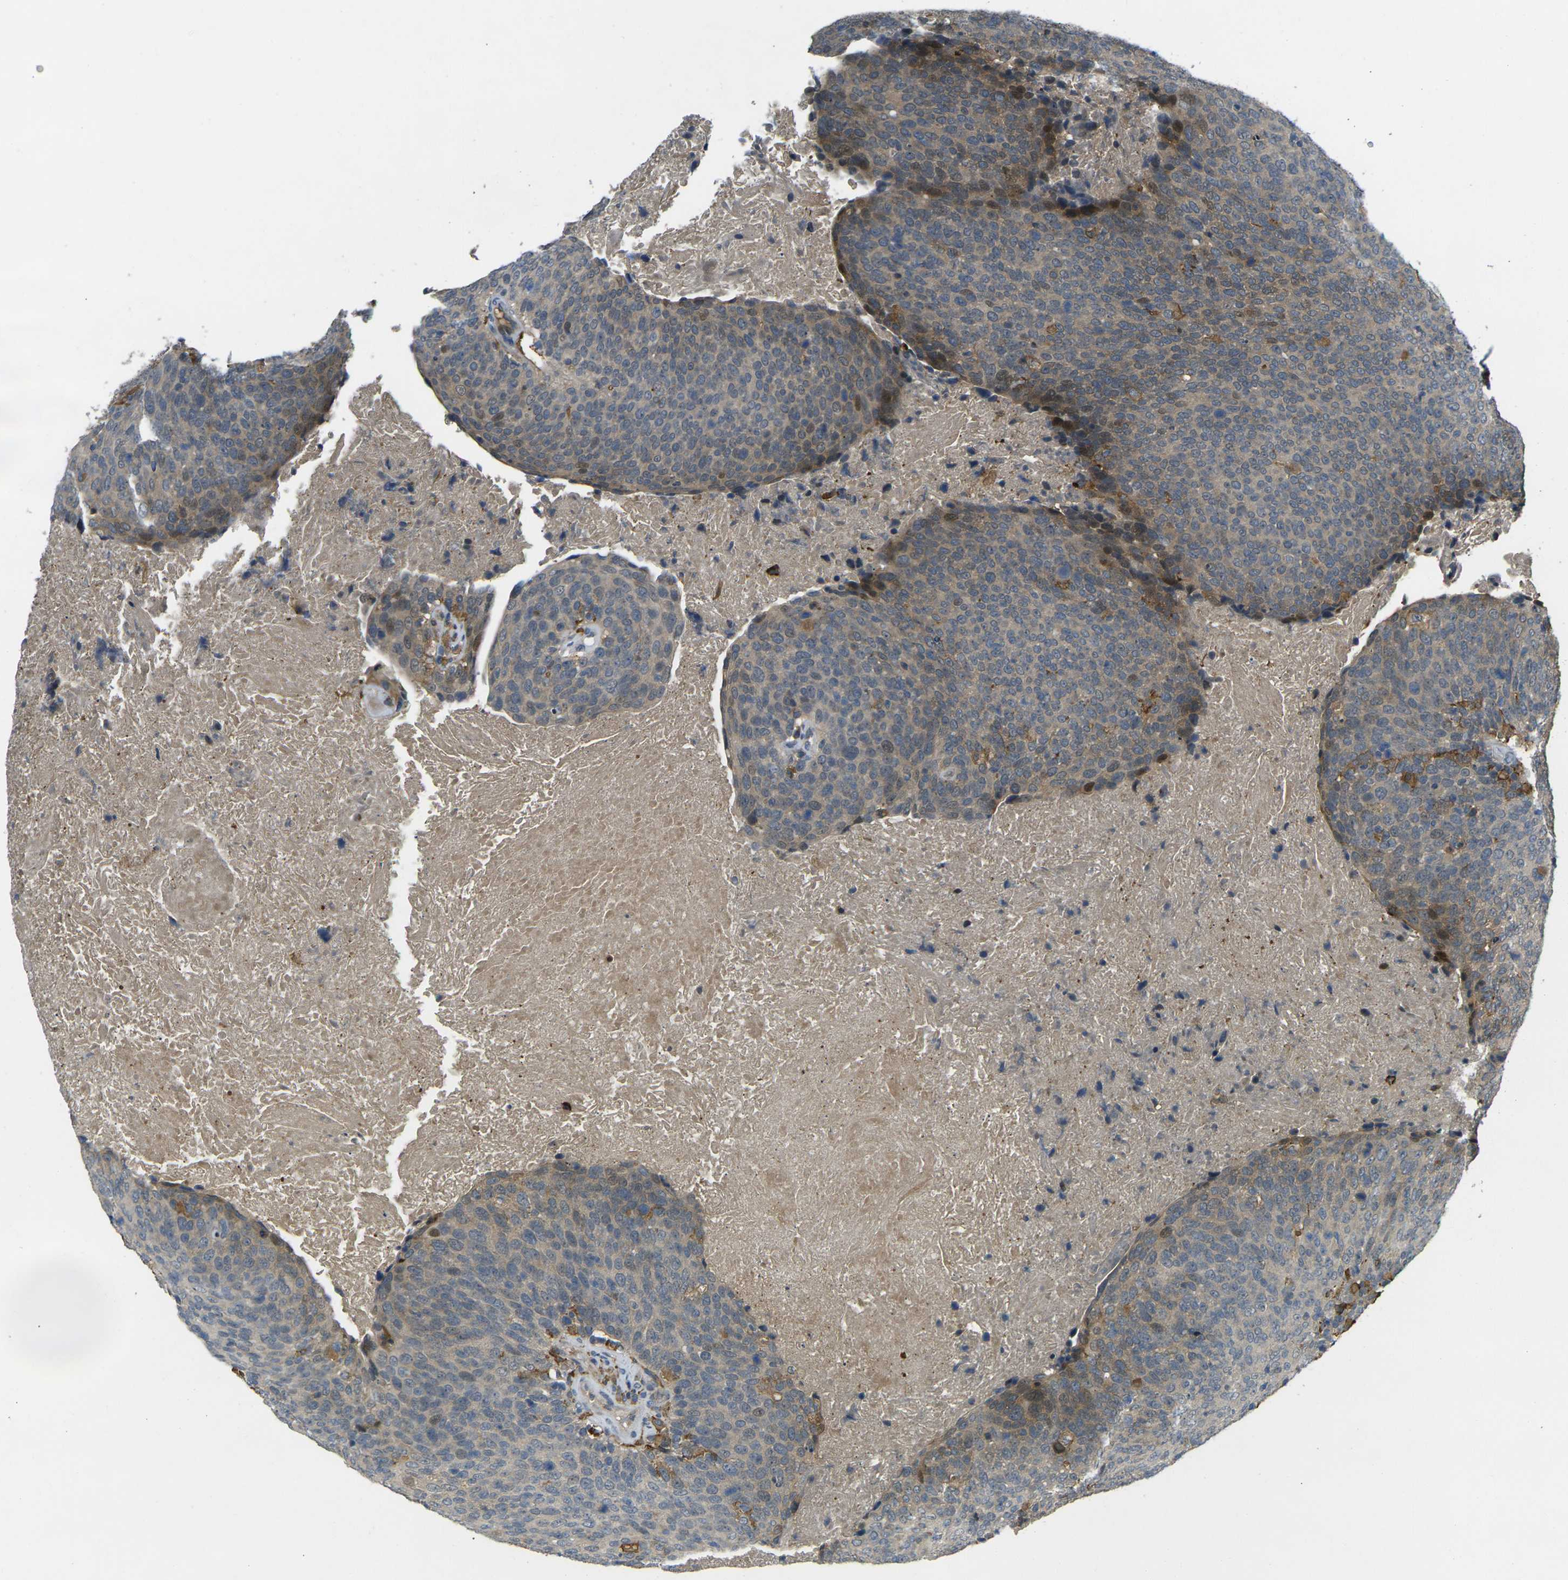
{"staining": {"intensity": "moderate", "quantity": "25%-75%", "location": "cytoplasmic/membranous"}, "tissue": "head and neck cancer", "cell_type": "Tumor cells", "image_type": "cancer", "snomed": [{"axis": "morphology", "description": "Squamous cell carcinoma, NOS"}, {"axis": "morphology", "description": "Squamous cell carcinoma, metastatic, NOS"}, {"axis": "topography", "description": "Lymph node"}, {"axis": "topography", "description": "Head-Neck"}], "caption": "High-magnification brightfield microscopy of head and neck squamous cell carcinoma stained with DAB (brown) and counterstained with hematoxylin (blue). tumor cells exhibit moderate cytoplasmic/membranous staining is identified in approximately25%-75% of cells.", "gene": "PIGL", "patient": {"sex": "male", "age": 62}}